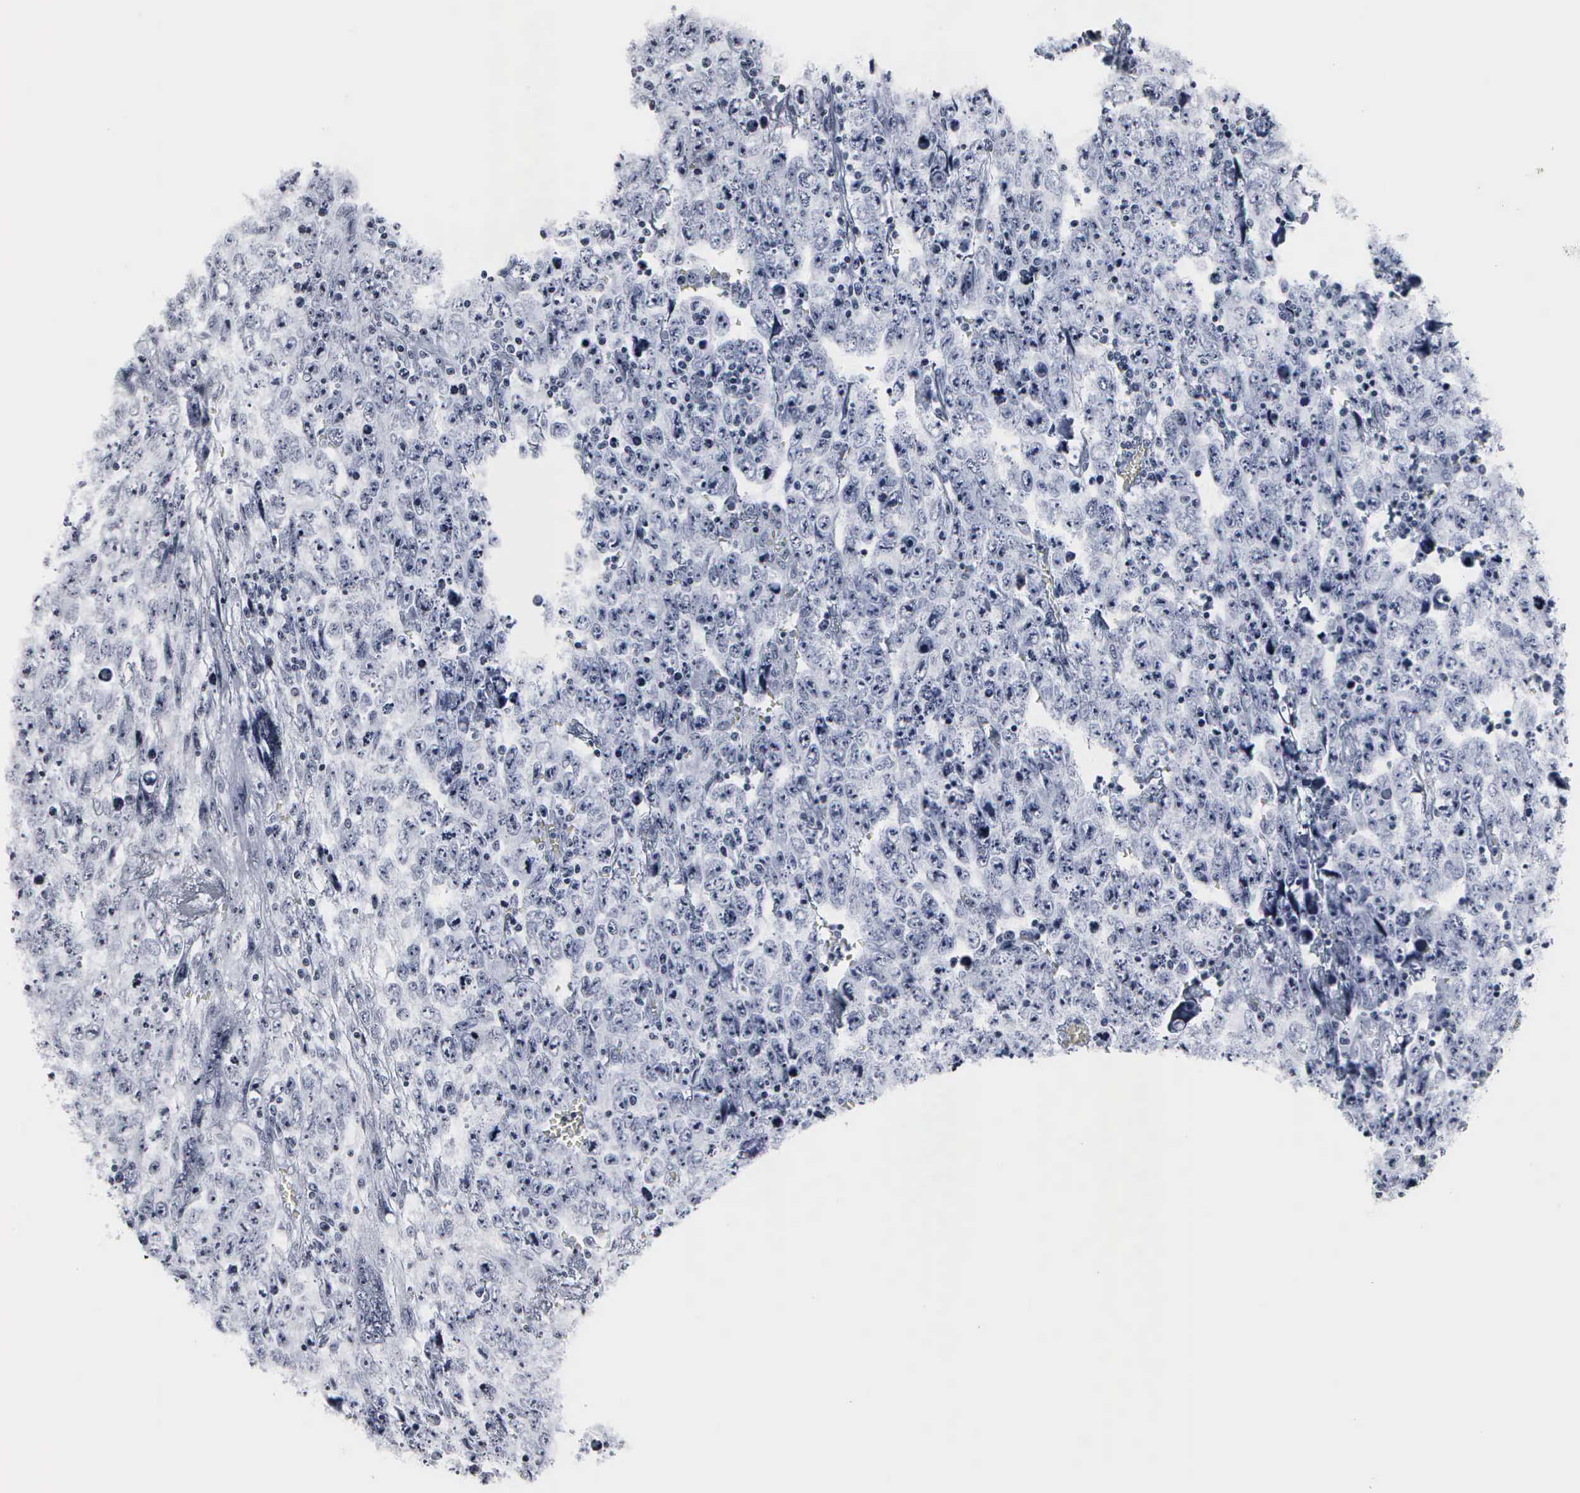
{"staining": {"intensity": "negative", "quantity": "none", "location": "none"}, "tissue": "testis cancer", "cell_type": "Tumor cells", "image_type": "cancer", "snomed": [{"axis": "morphology", "description": "Carcinoma, Embryonal, NOS"}, {"axis": "topography", "description": "Testis"}], "caption": "Immunohistochemistry (IHC) micrograph of testis cancer (embryonal carcinoma) stained for a protein (brown), which displays no expression in tumor cells.", "gene": "DGCR2", "patient": {"sex": "male", "age": 28}}